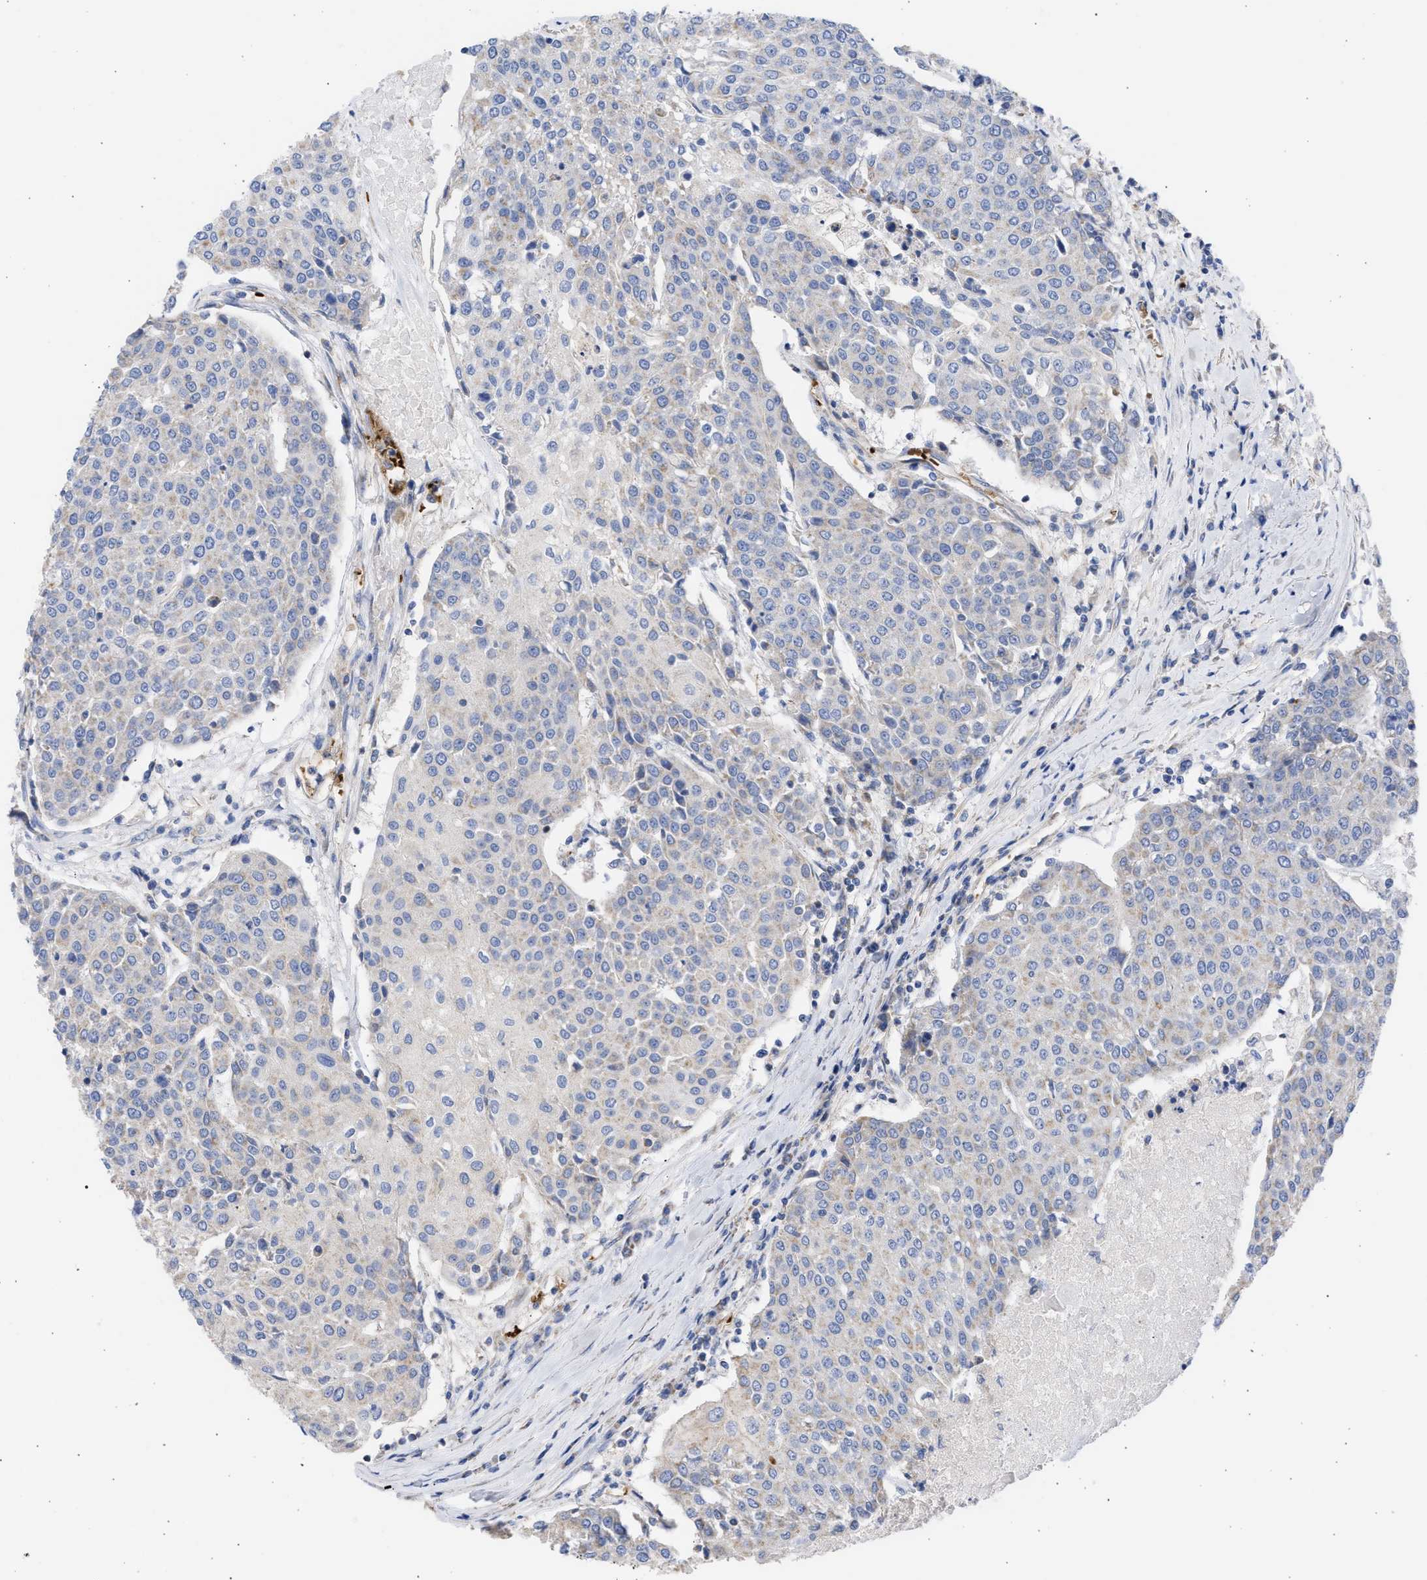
{"staining": {"intensity": "weak", "quantity": "25%-75%", "location": "cytoplasmic/membranous"}, "tissue": "urothelial cancer", "cell_type": "Tumor cells", "image_type": "cancer", "snomed": [{"axis": "morphology", "description": "Urothelial carcinoma, High grade"}, {"axis": "topography", "description": "Urinary bladder"}], "caption": "Human high-grade urothelial carcinoma stained for a protein (brown) reveals weak cytoplasmic/membranous positive staining in approximately 25%-75% of tumor cells.", "gene": "BTG3", "patient": {"sex": "female", "age": 85}}